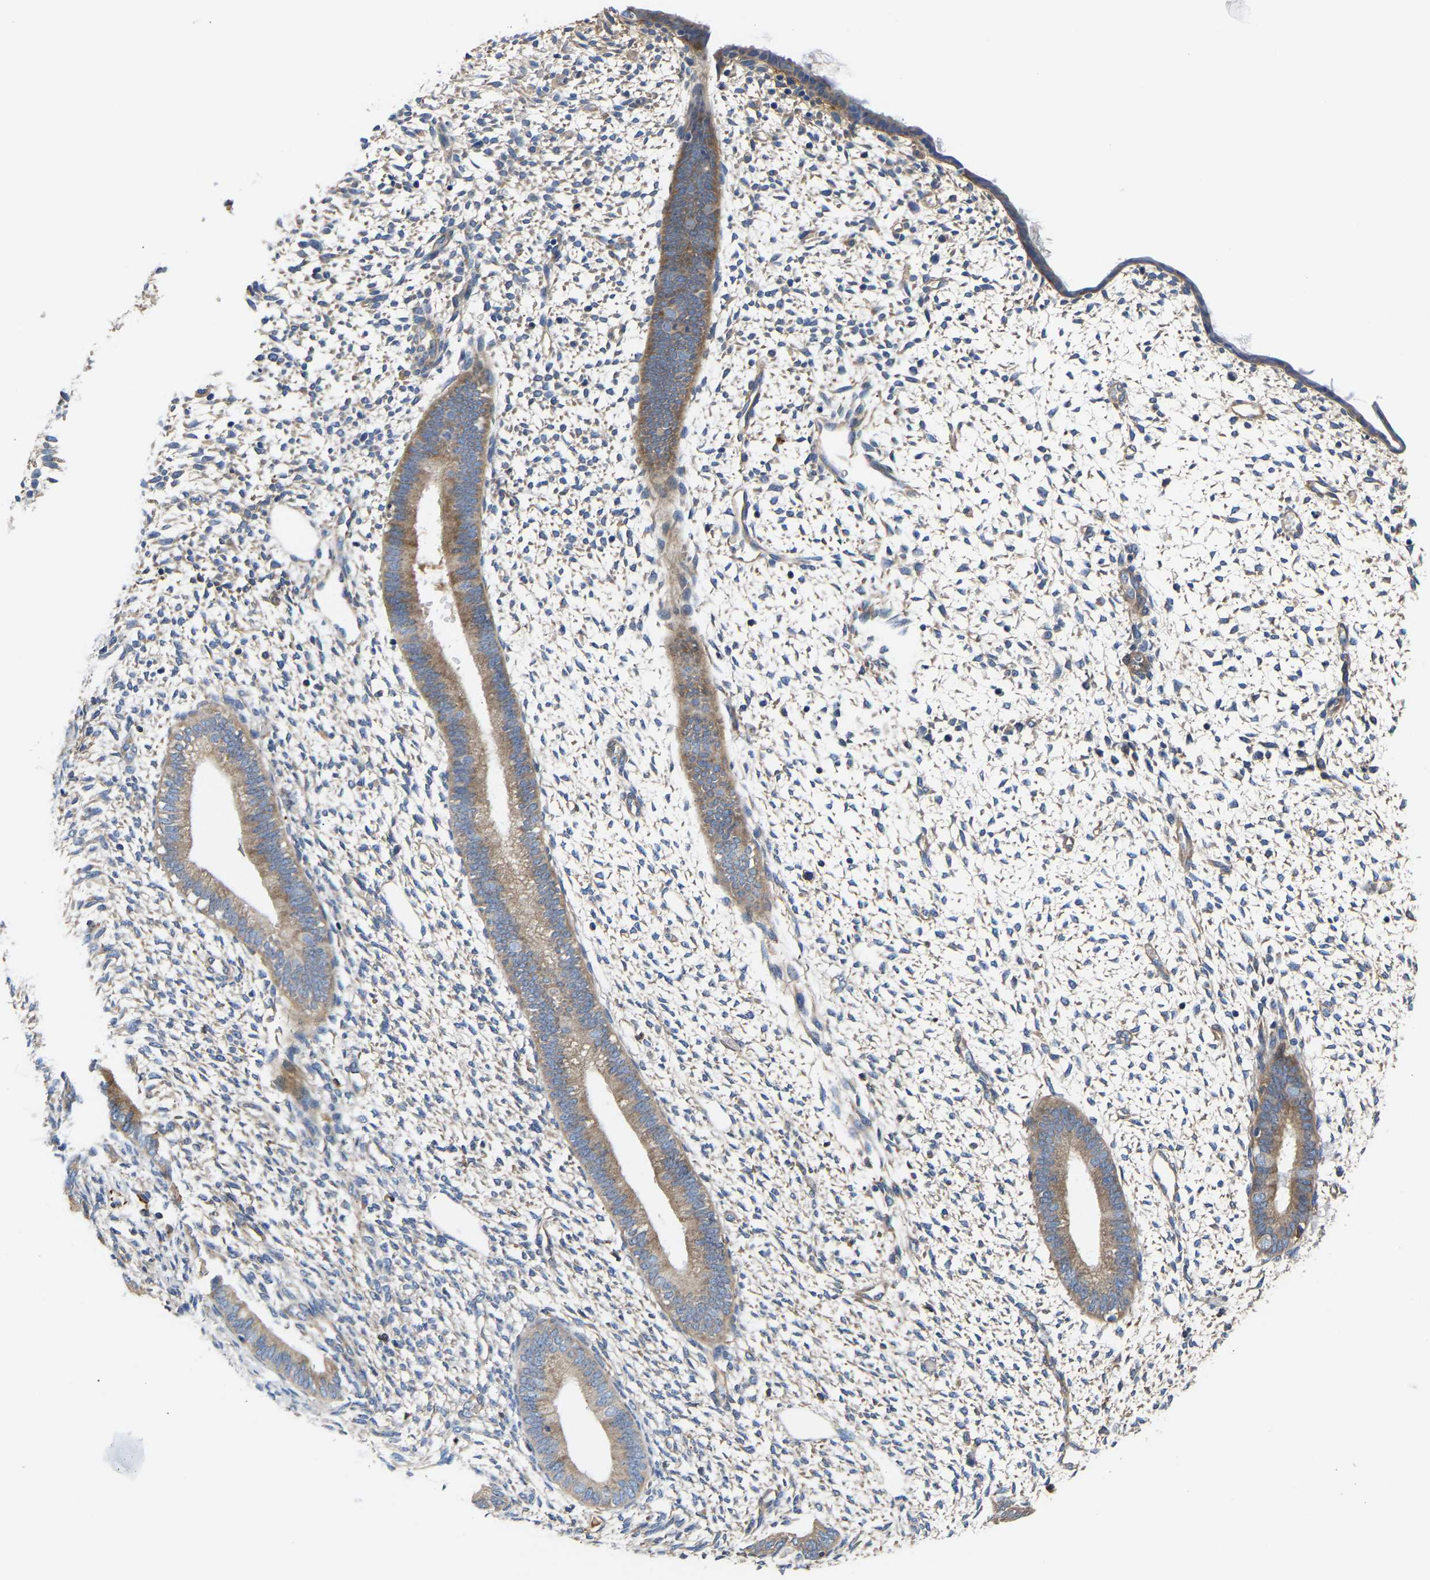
{"staining": {"intensity": "negative", "quantity": "none", "location": "none"}, "tissue": "endometrium", "cell_type": "Cells in endometrial stroma", "image_type": "normal", "snomed": [{"axis": "morphology", "description": "Normal tissue, NOS"}, {"axis": "topography", "description": "Endometrium"}], "caption": "IHC photomicrograph of benign endometrium: human endometrium stained with DAB shows no significant protein positivity in cells in endometrial stroma.", "gene": "AIMP2", "patient": {"sex": "female", "age": 46}}